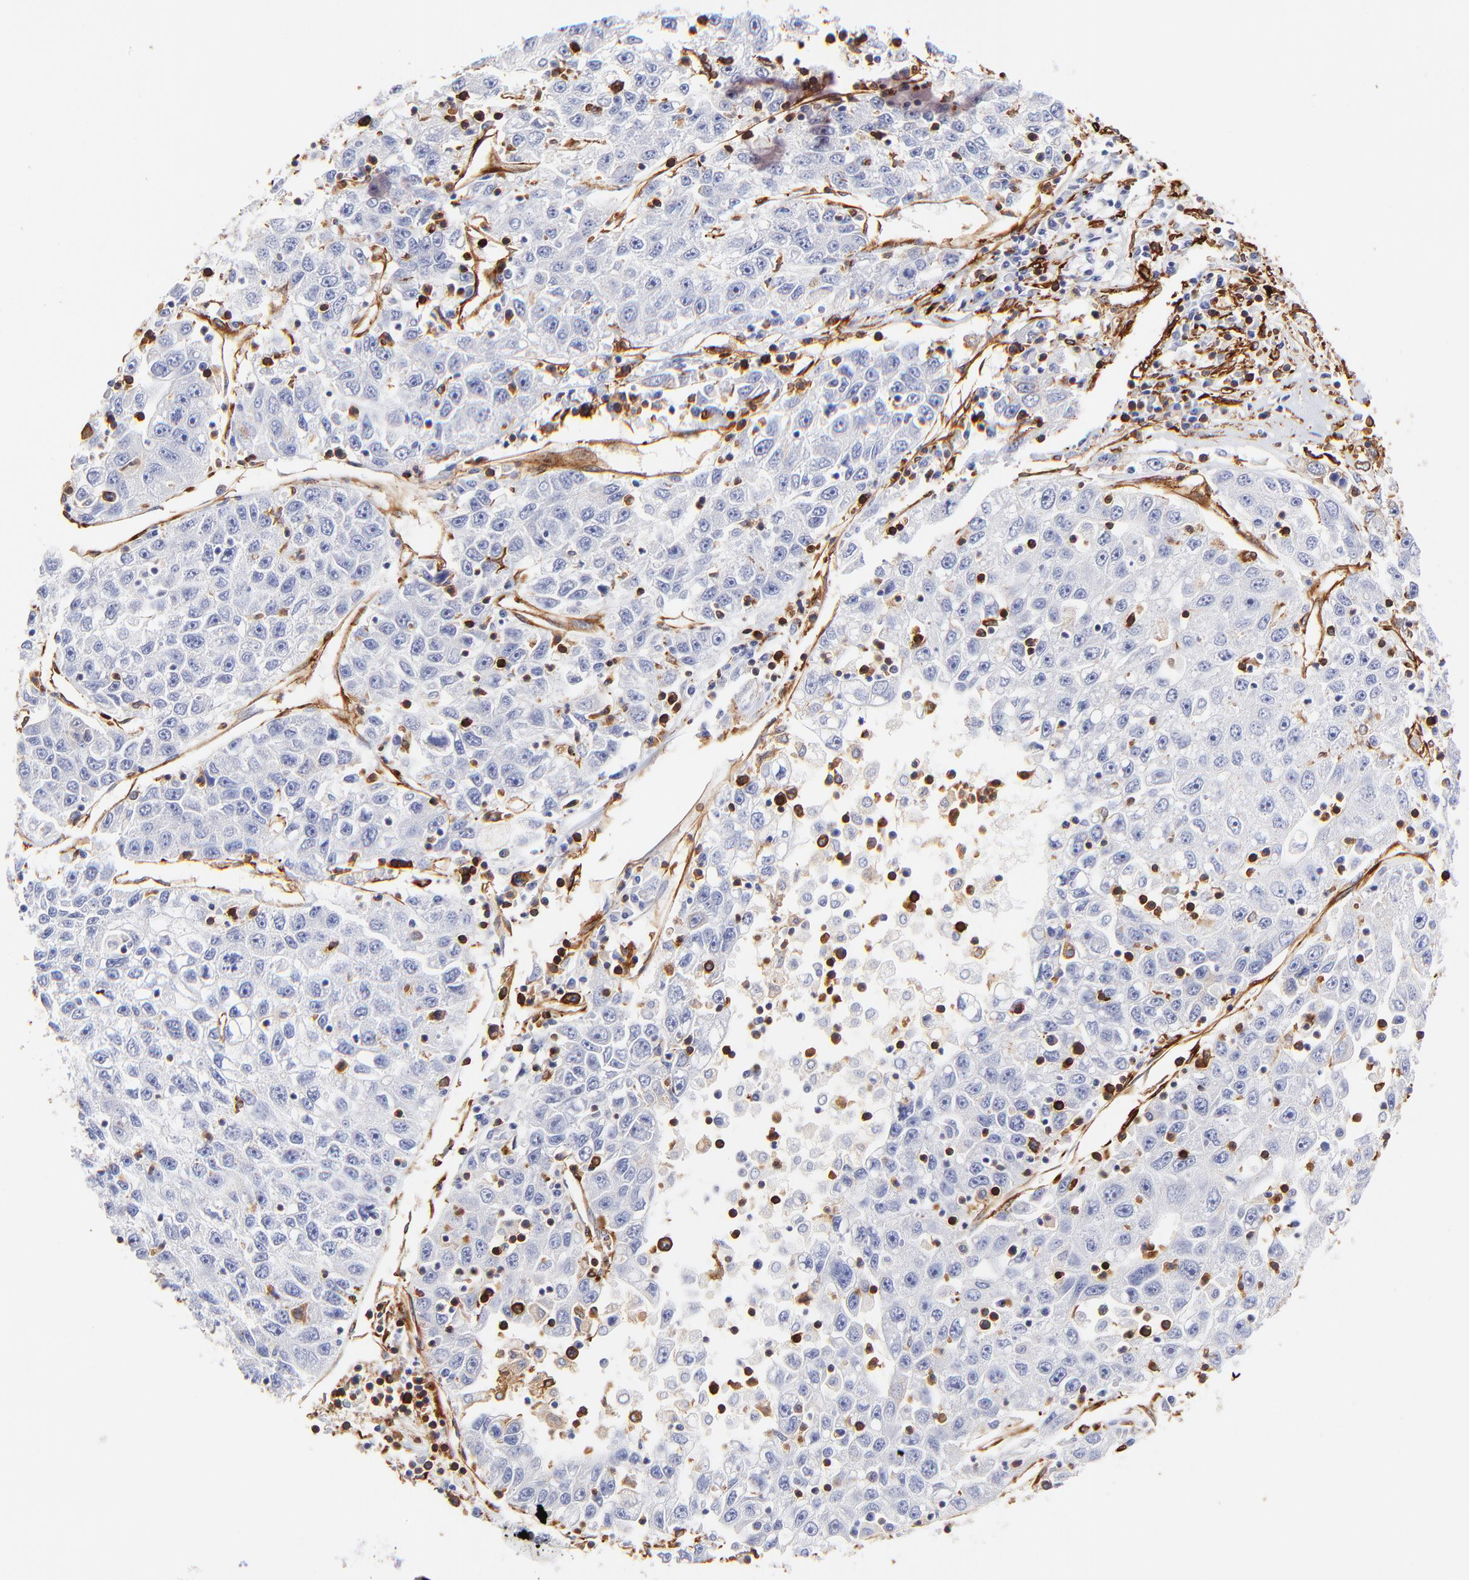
{"staining": {"intensity": "negative", "quantity": "none", "location": "none"}, "tissue": "liver cancer", "cell_type": "Tumor cells", "image_type": "cancer", "snomed": [{"axis": "morphology", "description": "Carcinoma, Hepatocellular, NOS"}, {"axis": "topography", "description": "Liver"}], "caption": "Immunohistochemistry (IHC) micrograph of neoplastic tissue: human liver cancer (hepatocellular carcinoma) stained with DAB (3,3'-diaminobenzidine) shows no significant protein expression in tumor cells.", "gene": "FLNA", "patient": {"sex": "male", "age": 49}}